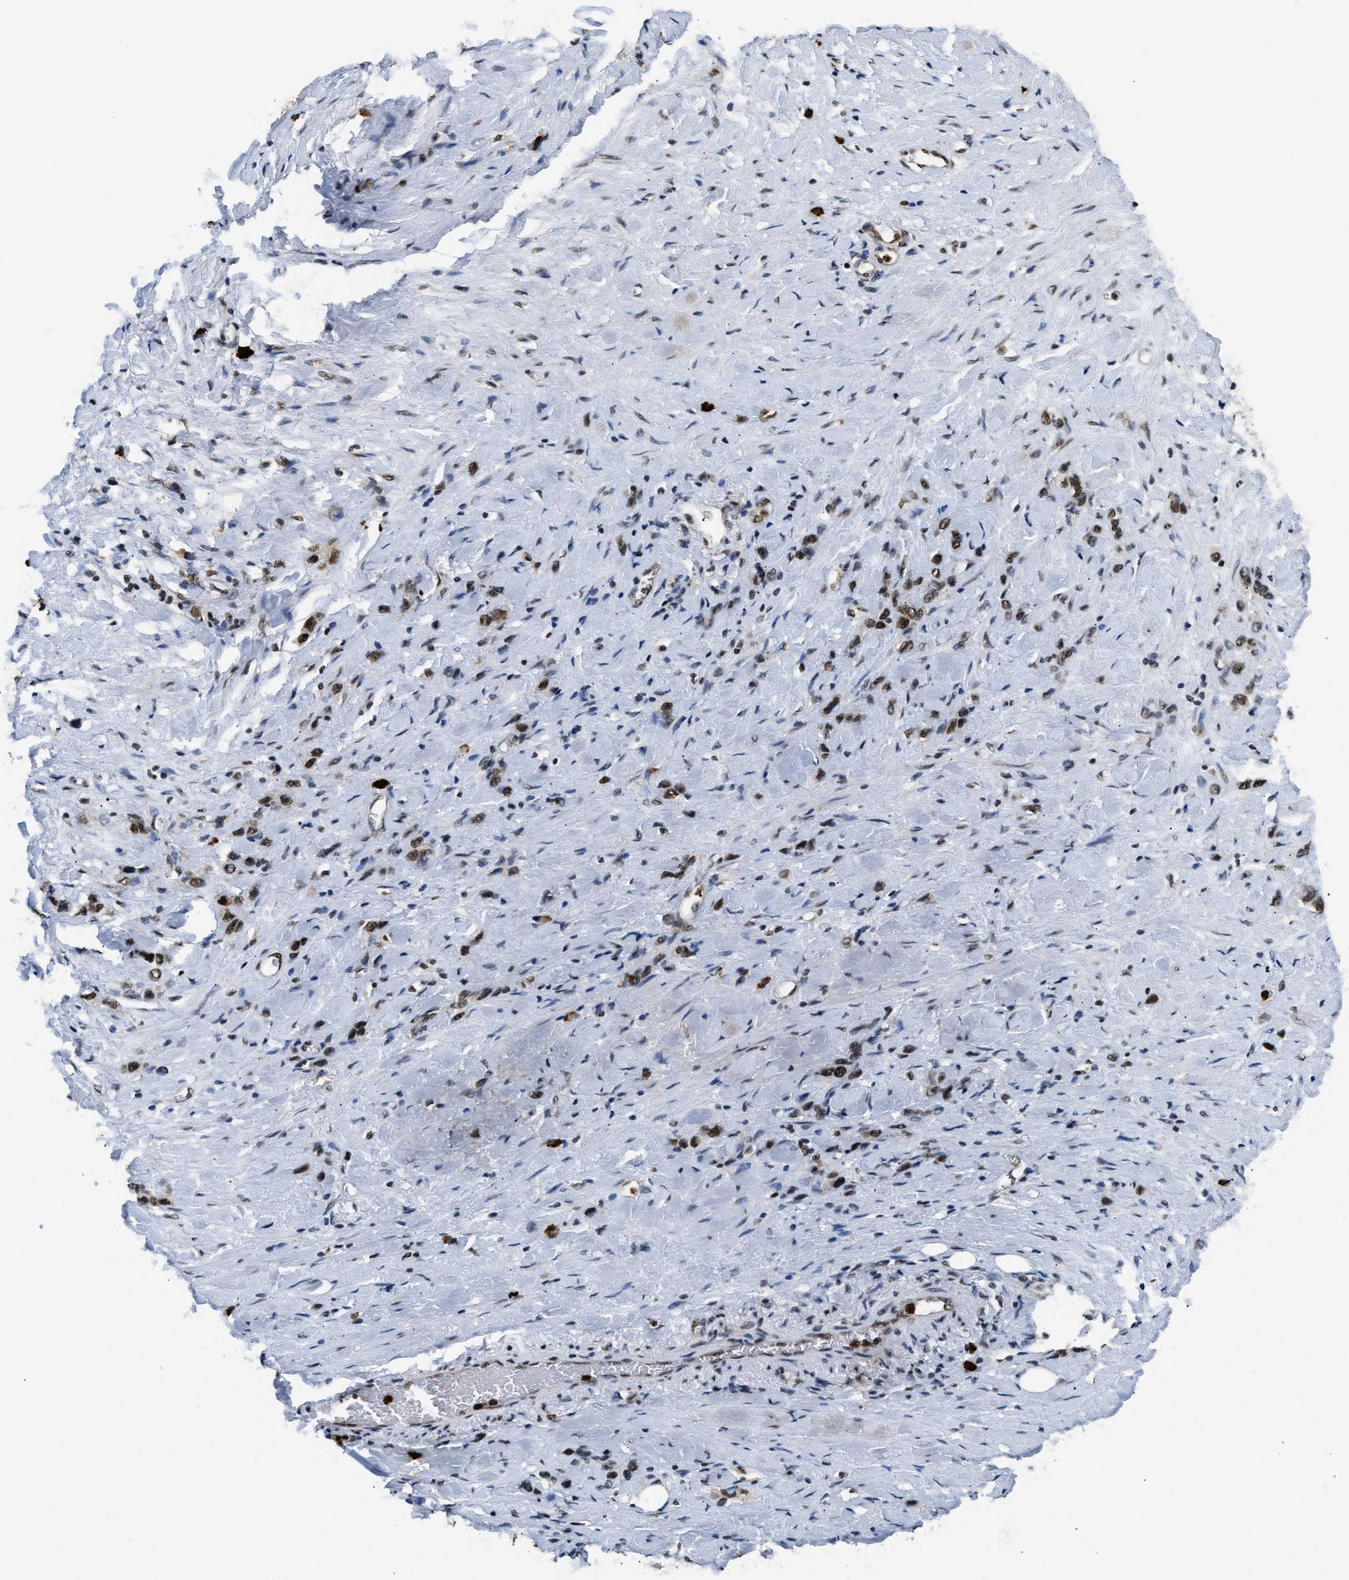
{"staining": {"intensity": "strong", "quantity": ">75%", "location": "nuclear"}, "tissue": "stomach cancer", "cell_type": "Tumor cells", "image_type": "cancer", "snomed": [{"axis": "morphology", "description": "Normal tissue, NOS"}, {"axis": "morphology", "description": "Adenocarcinoma, NOS"}, {"axis": "morphology", "description": "Adenocarcinoma, High grade"}, {"axis": "topography", "description": "Stomach, upper"}, {"axis": "topography", "description": "Stomach"}], "caption": "Strong nuclear expression for a protein is identified in about >75% of tumor cells of adenocarcinoma (high-grade) (stomach) using IHC.", "gene": "CCNDBP1", "patient": {"sex": "female", "age": 65}}